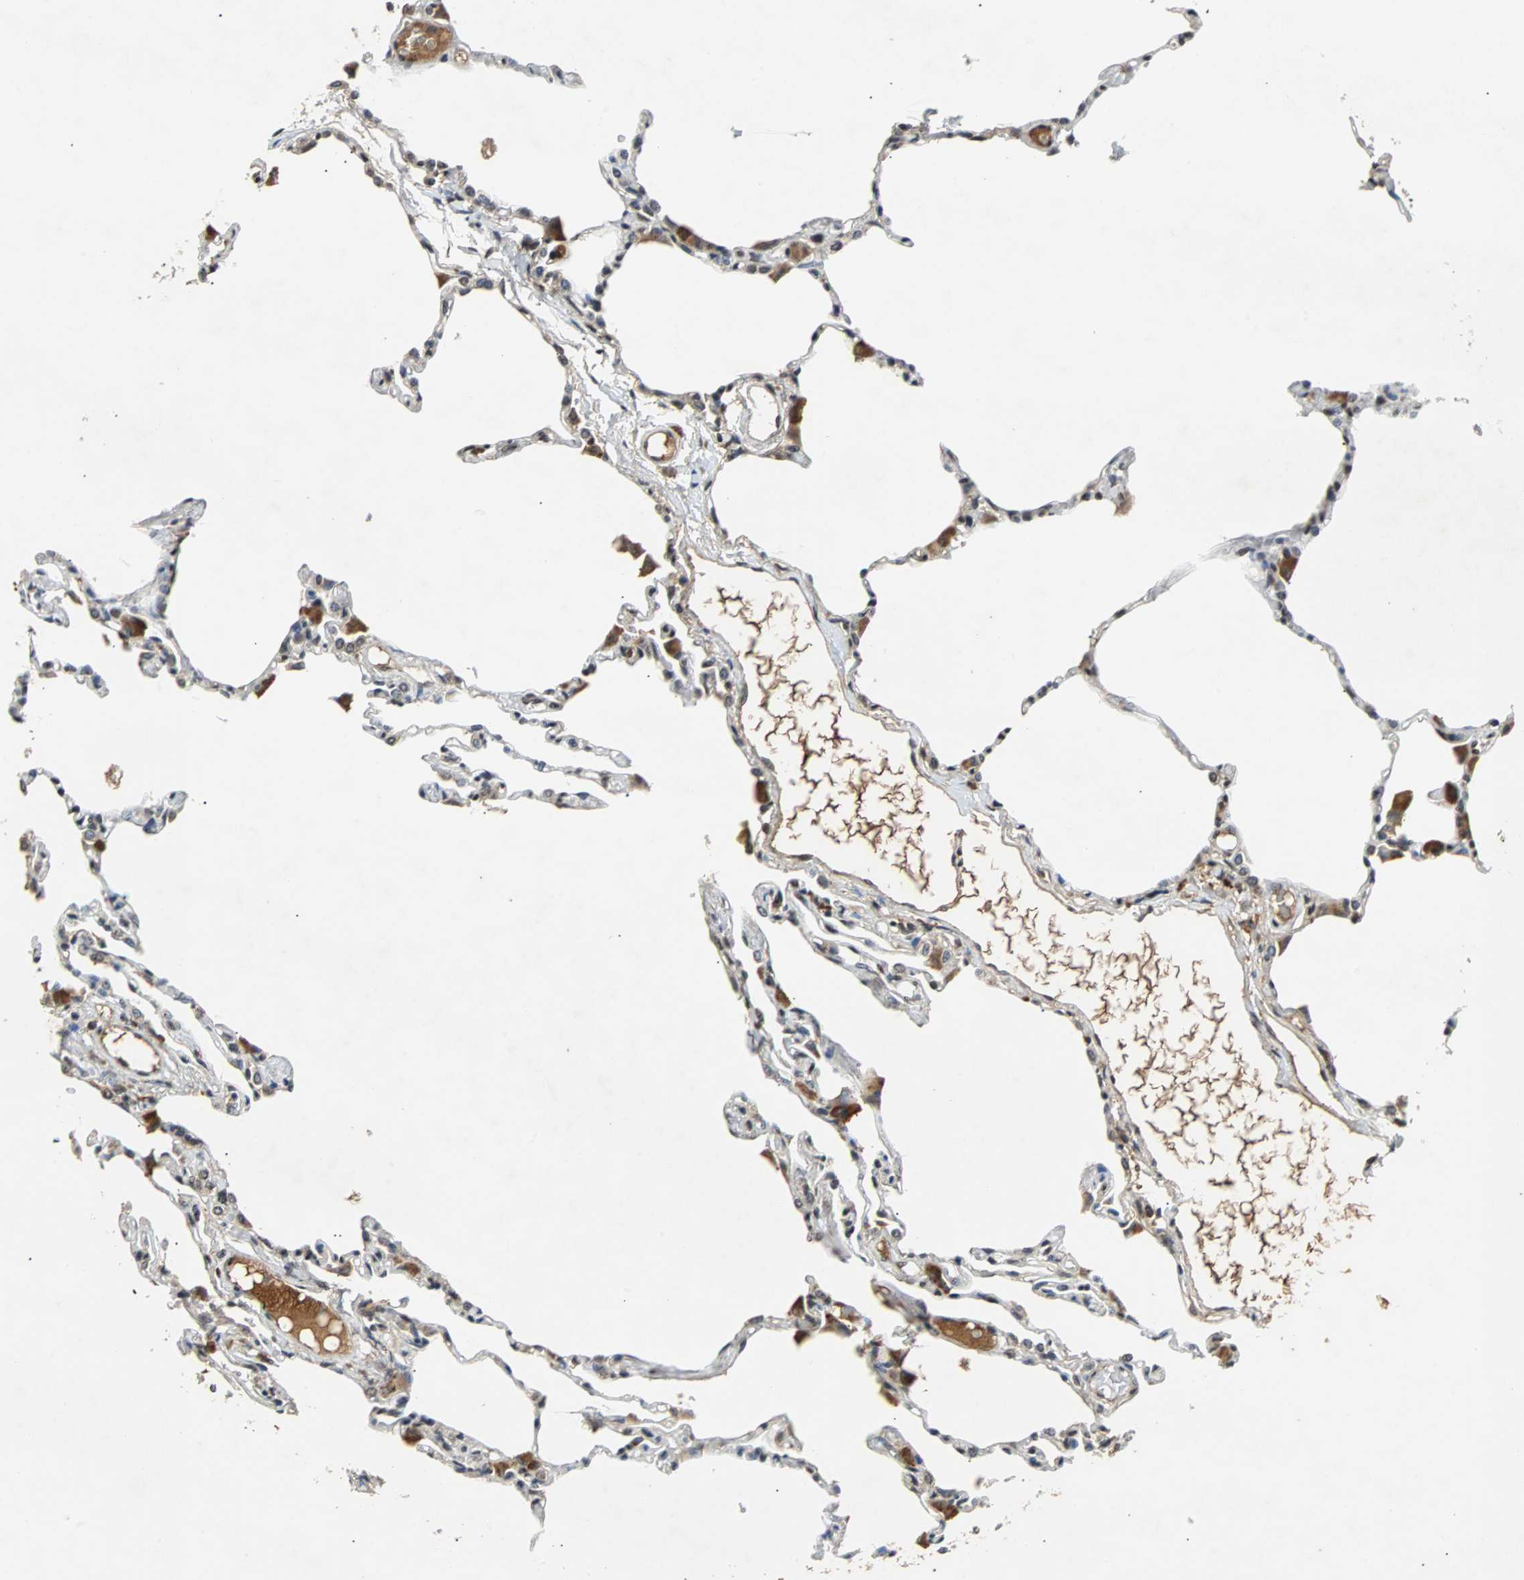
{"staining": {"intensity": "moderate", "quantity": "25%-75%", "location": "nuclear"}, "tissue": "lung", "cell_type": "Alveolar cells", "image_type": "normal", "snomed": [{"axis": "morphology", "description": "Normal tissue, NOS"}, {"axis": "topography", "description": "Lung"}], "caption": "Alveolar cells display medium levels of moderate nuclear staining in approximately 25%-75% of cells in unremarkable lung.", "gene": "PHC1", "patient": {"sex": "female", "age": 49}}